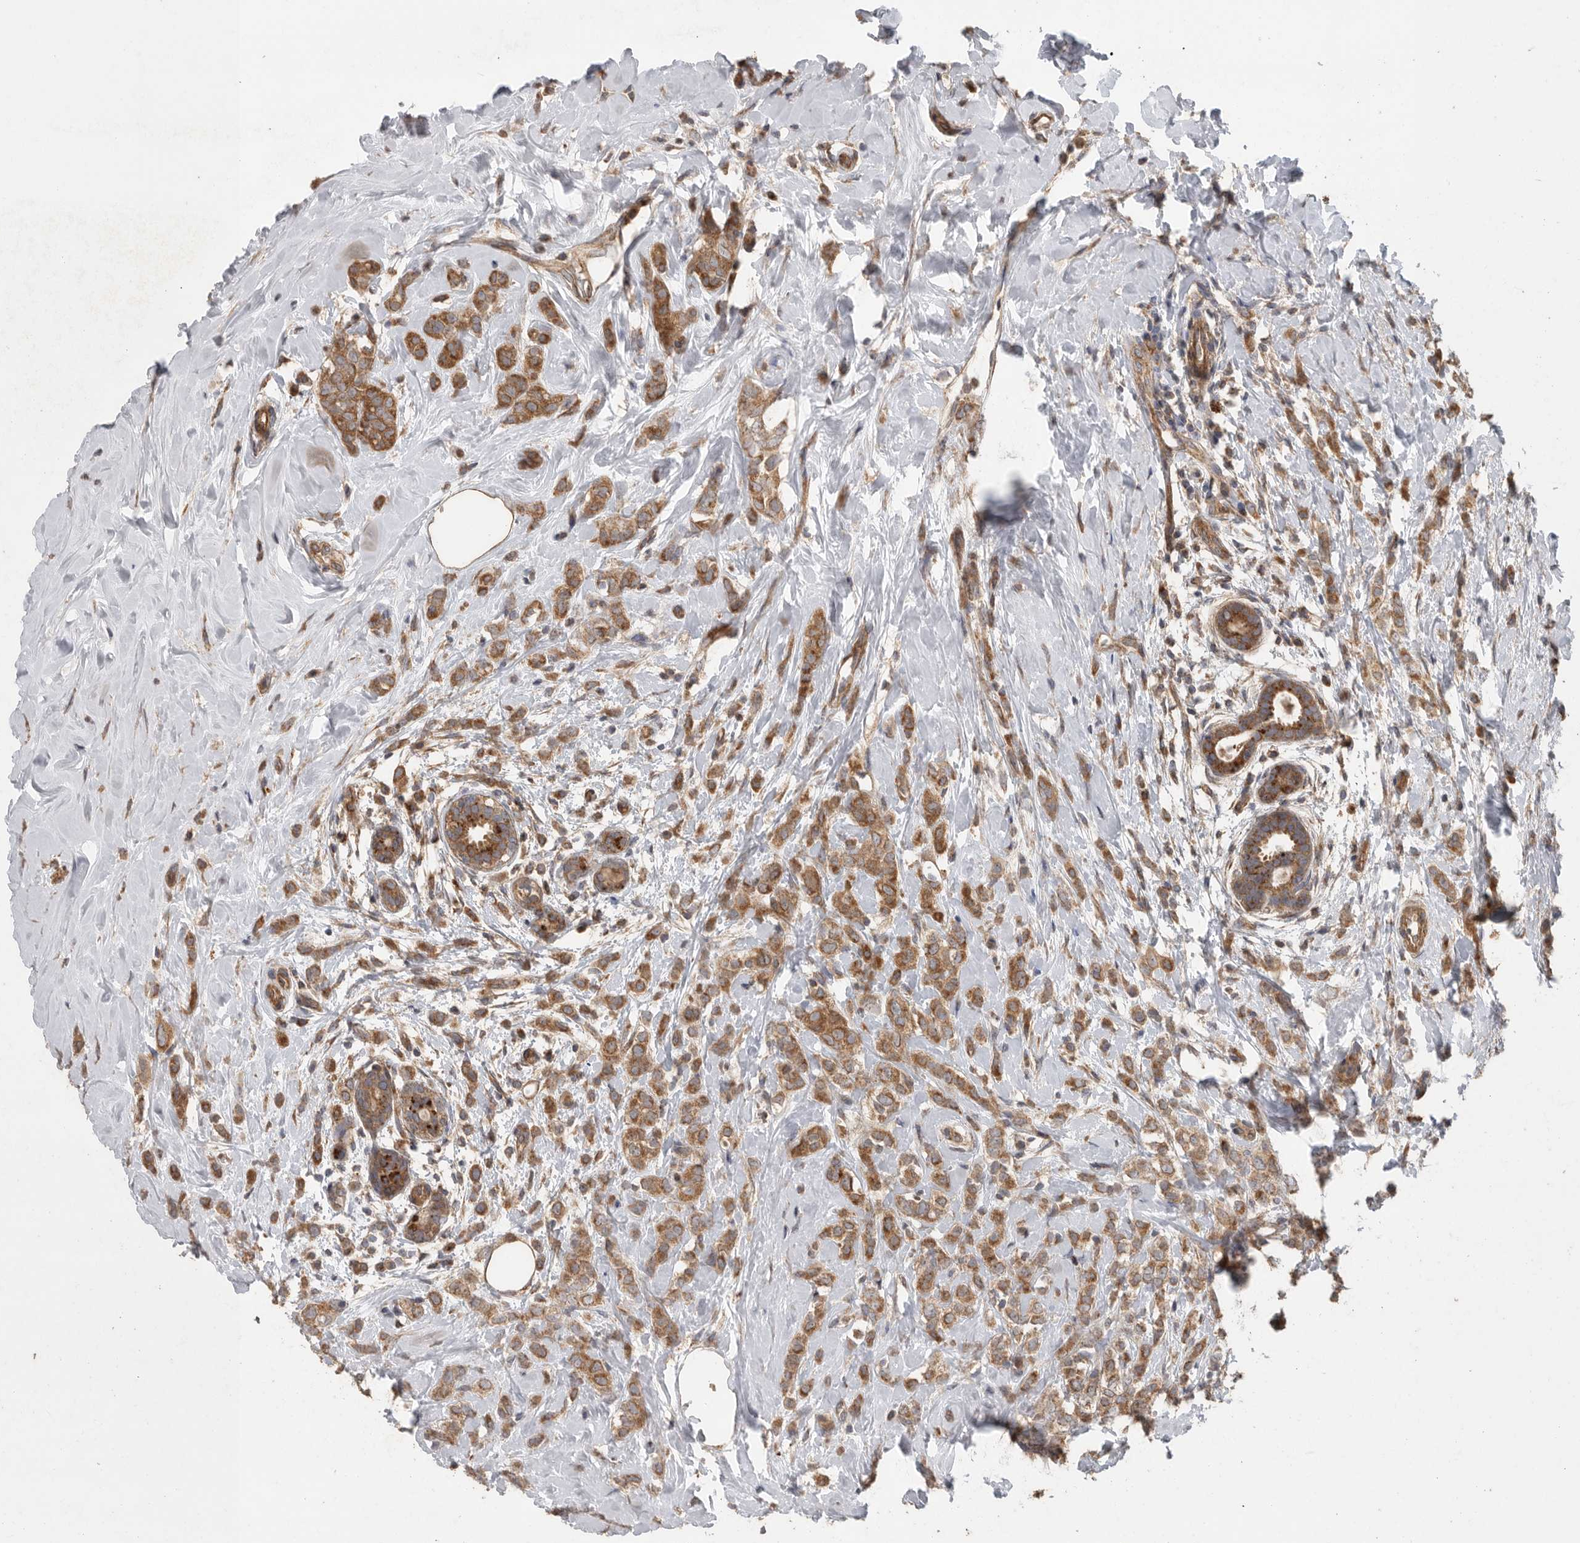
{"staining": {"intensity": "strong", "quantity": ">75%", "location": "cytoplasmic/membranous"}, "tissue": "breast cancer", "cell_type": "Tumor cells", "image_type": "cancer", "snomed": [{"axis": "morphology", "description": "Lobular carcinoma"}, {"axis": "topography", "description": "Breast"}], "caption": "Tumor cells demonstrate strong cytoplasmic/membranous expression in about >75% of cells in lobular carcinoma (breast).", "gene": "PODXL2", "patient": {"sex": "female", "age": 47}}